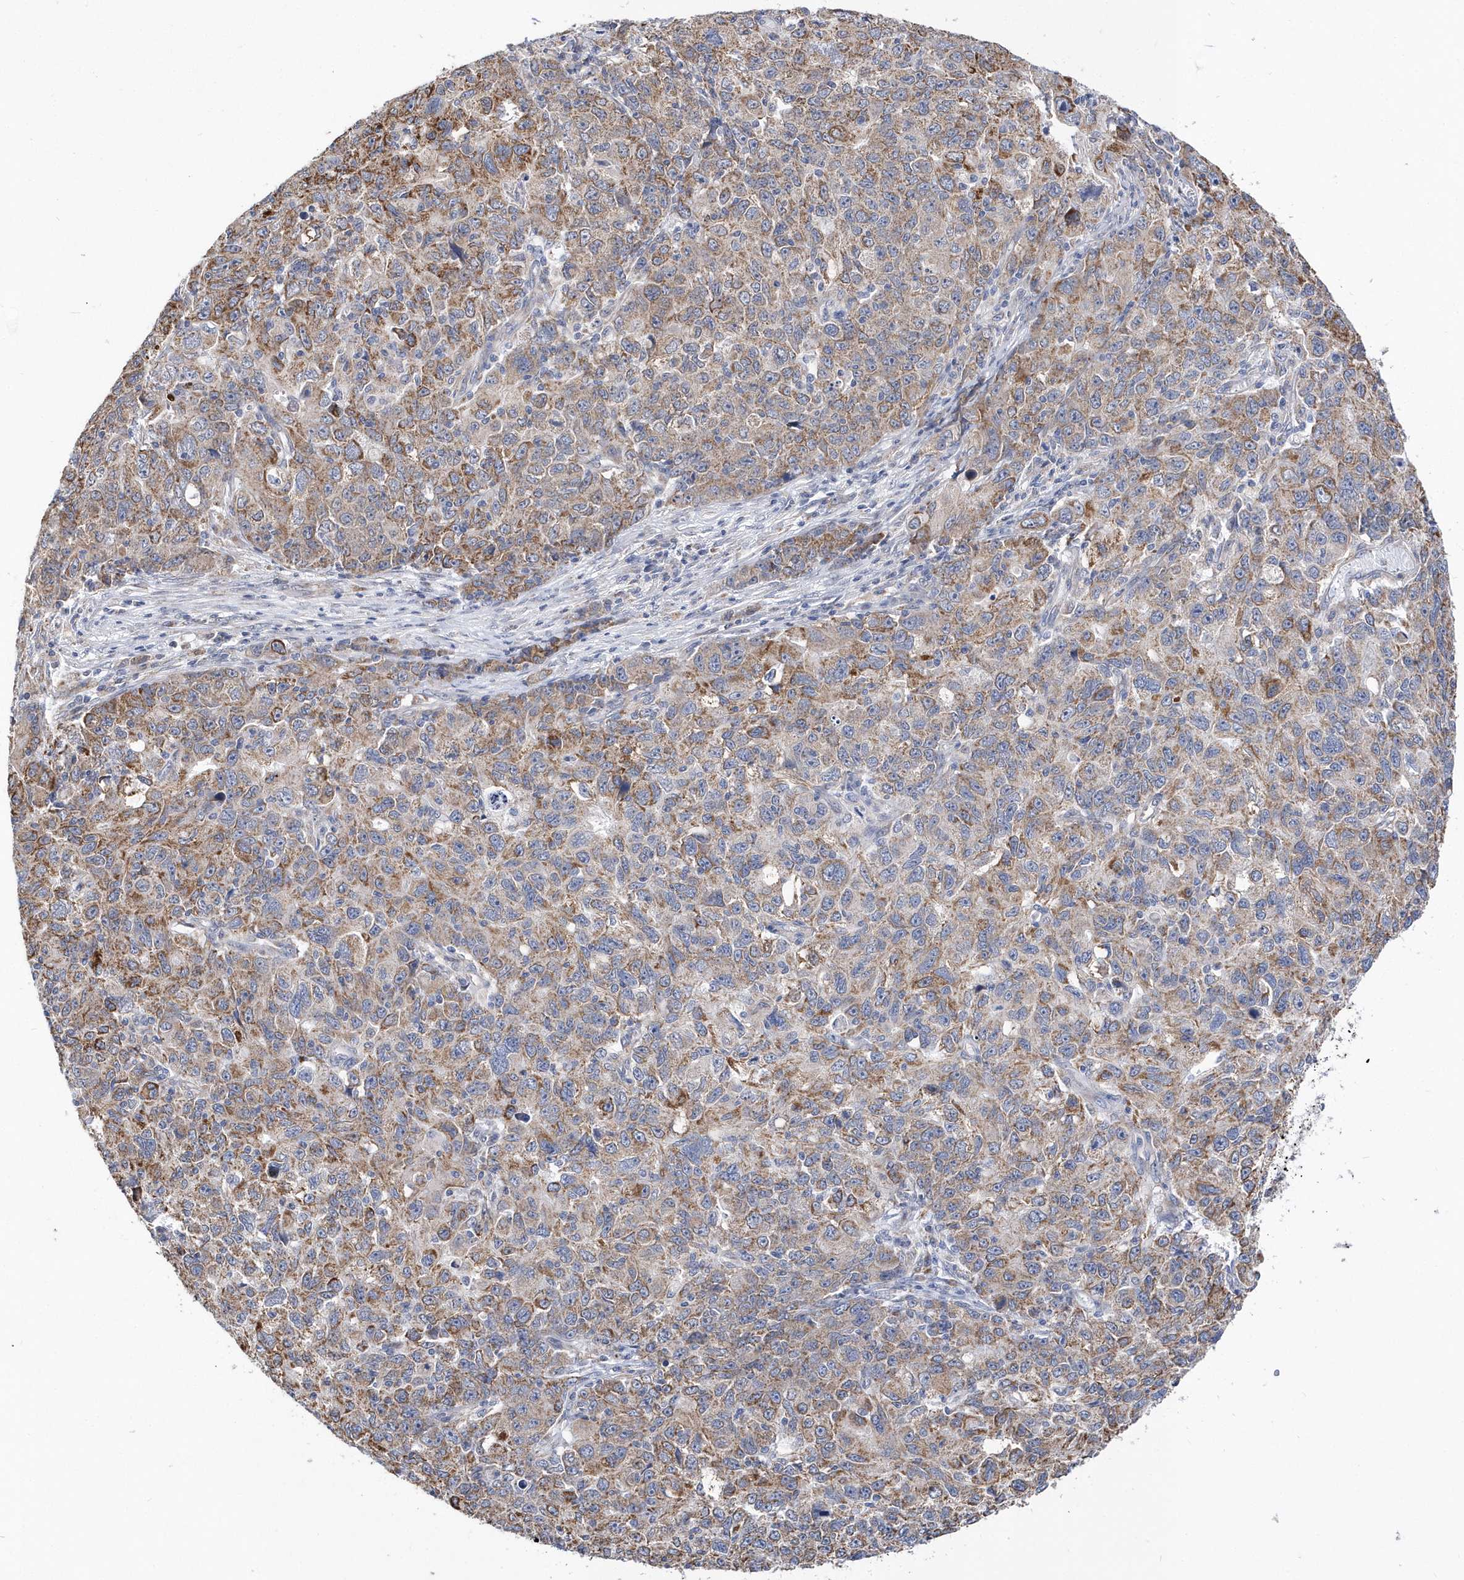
{"staining": {"intensity": "moderate", "quantity": "25%-75%", "location": "cytoplasmic/membranous"}, "tissue": "ovarian cancer", "cell_type": "Tumor cells", "image_type": "cancer", "snomed": [{"axis": "morphology", "description": "Carcinoma, endometroid"}, {"axis": "topography", "description": "Ovary"}], "caption": "This micrograph demonstrates ovarian endometroid carcinoma stained with immunohistochemistry (IHC) to label a protein in brown. The cytoplasmic/membranous of tumor cells show moderate positivity for the protein. Nuclei are counter-stained blue.", "gene": "SPATA5", "patient": {"sex": "female", "age": 42}}